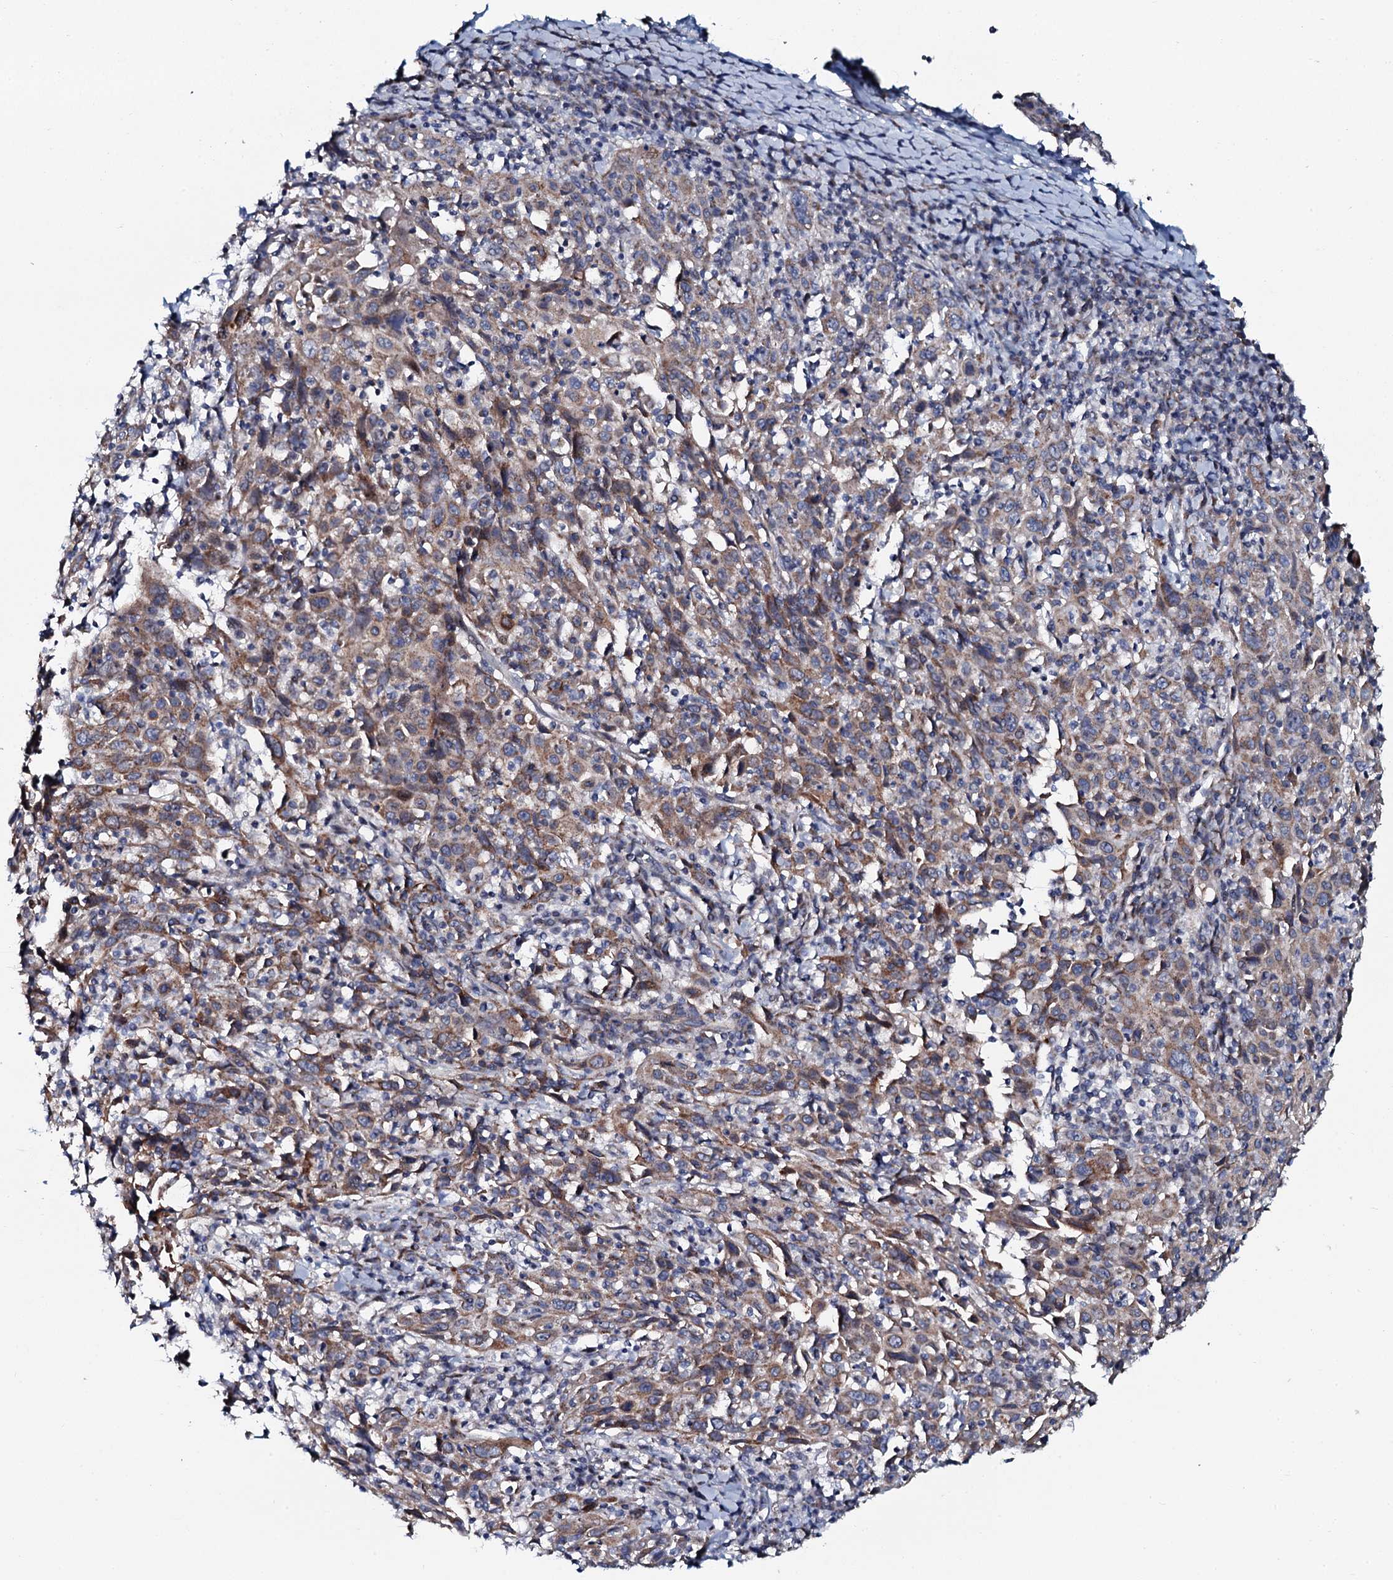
{"staining": {"intensity": "weak", "quantity": ">75%", "location": "cytoplasmic/membranous"}, "tissue": "cervical cancer", "cell_type": "Tumor cells", "image_type": "cancer", "snomed": [{"axis": "morphology", "description": "Squamous cell carcinoma, NOS"}, {"axis": "topography", "description": "Cervix"}], "caption": "Tumor cells reveal weak cytoplasmic/membranous positivity in approximately >75% of cells in squamous cell carcinoma (cervical).", "gene": "KCTD4", "patient": {"sex": "female", "age": 46}}